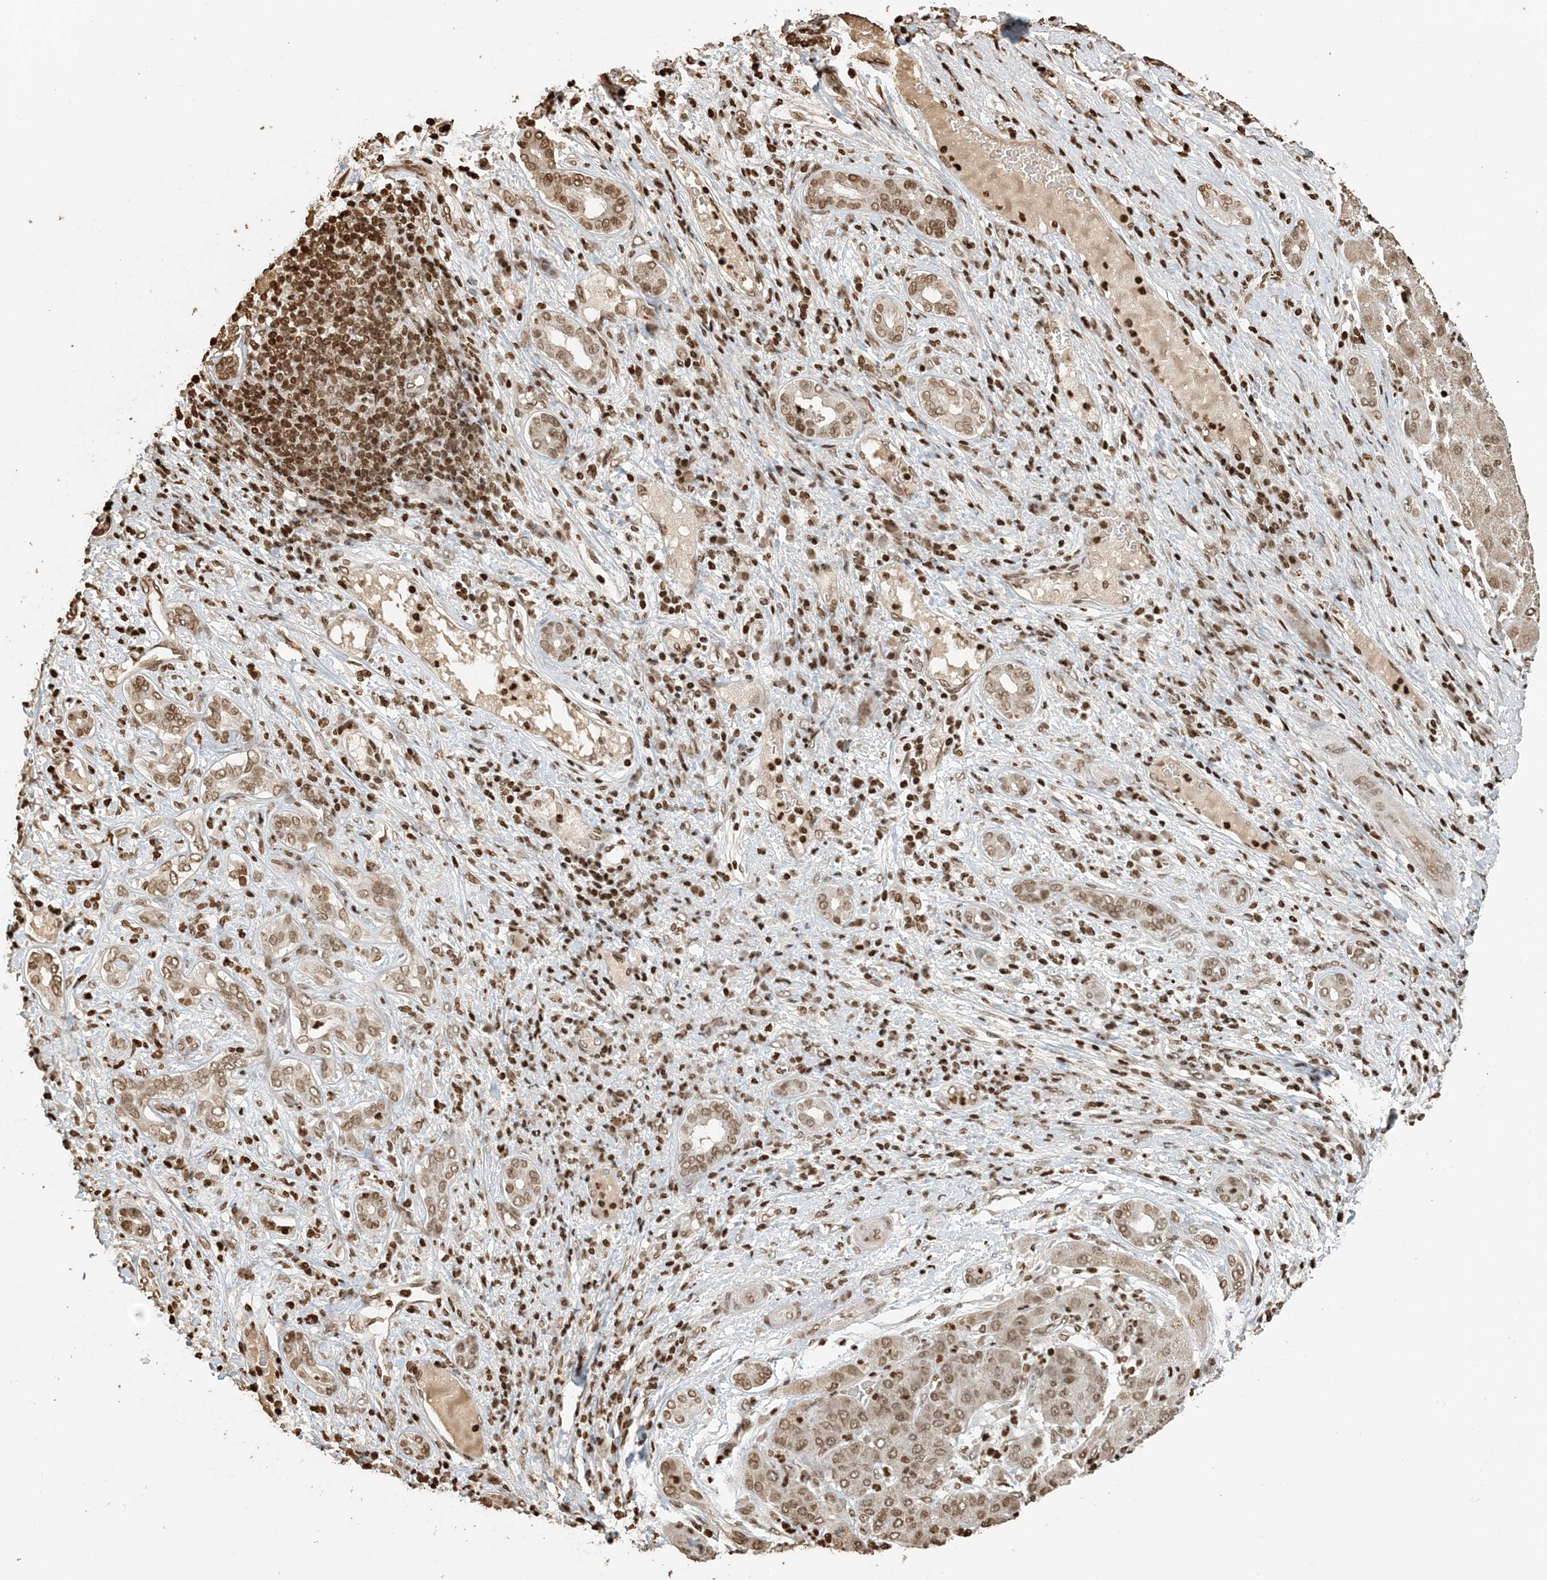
{"staining": {"intensity": "moderate", "quantity": "25%-75%", "location": "nuclear"}, "tissue": "liver cancer", "cell_type": "Tumor cells", "image_type": "cancer", "snomed": [{"axis": "morphology", "description": "Carcinoma, Hepatocellular, NOS"}, {"axis": "topography", "description": "Liver"}], "caption": "A high-resolution histopathology image shows immunohistochemistry (IHC) staining of liver hepatocellular carcinoma, which shows moderate nuclear staining in approximately 25%-75% of tumor cells.", "gene": "H3-3B", "patient": {"sex": "male", "age": 65}}